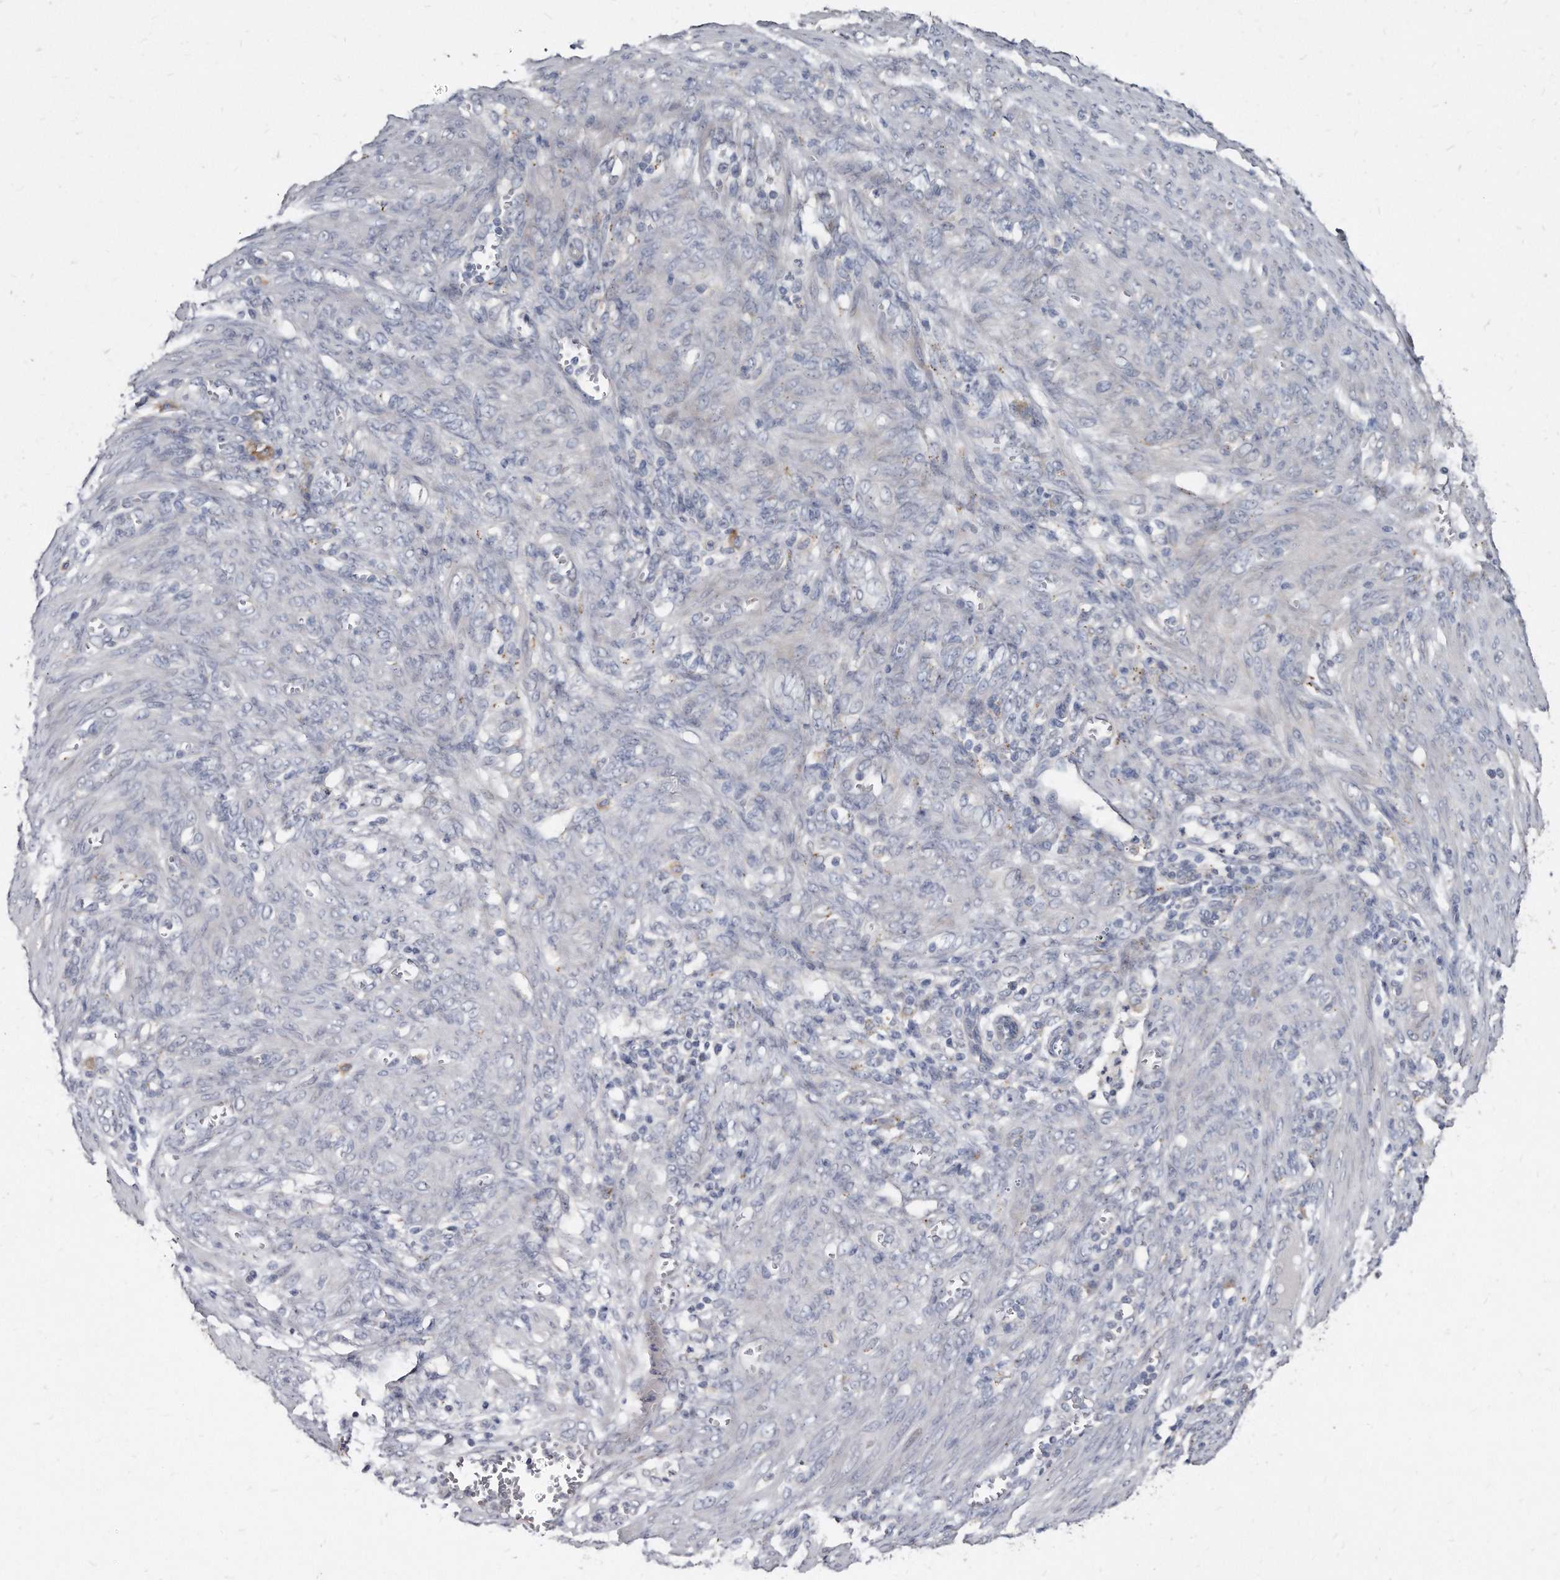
{"staining": {"intensity": "negative", "quantity": "none", "location": "none"}, "tissue": "endometrial cancer", "cell_type": "Tumor cells", "image_type": "cancer", "snomed": [{"axis": "morphology", "description": "Adenocarcinoma, NOS"}, {"axis": "topography", "description": "Endometrium"}], "caption": "This is a photomicrograph of immunohistochemistry (IHC) staining of endometrial cancer (adenocarcinoma), which shows no positivity in tumor cells.", "gene": "KLHDC3", "patient": {"sex": "female", "age": 51}}